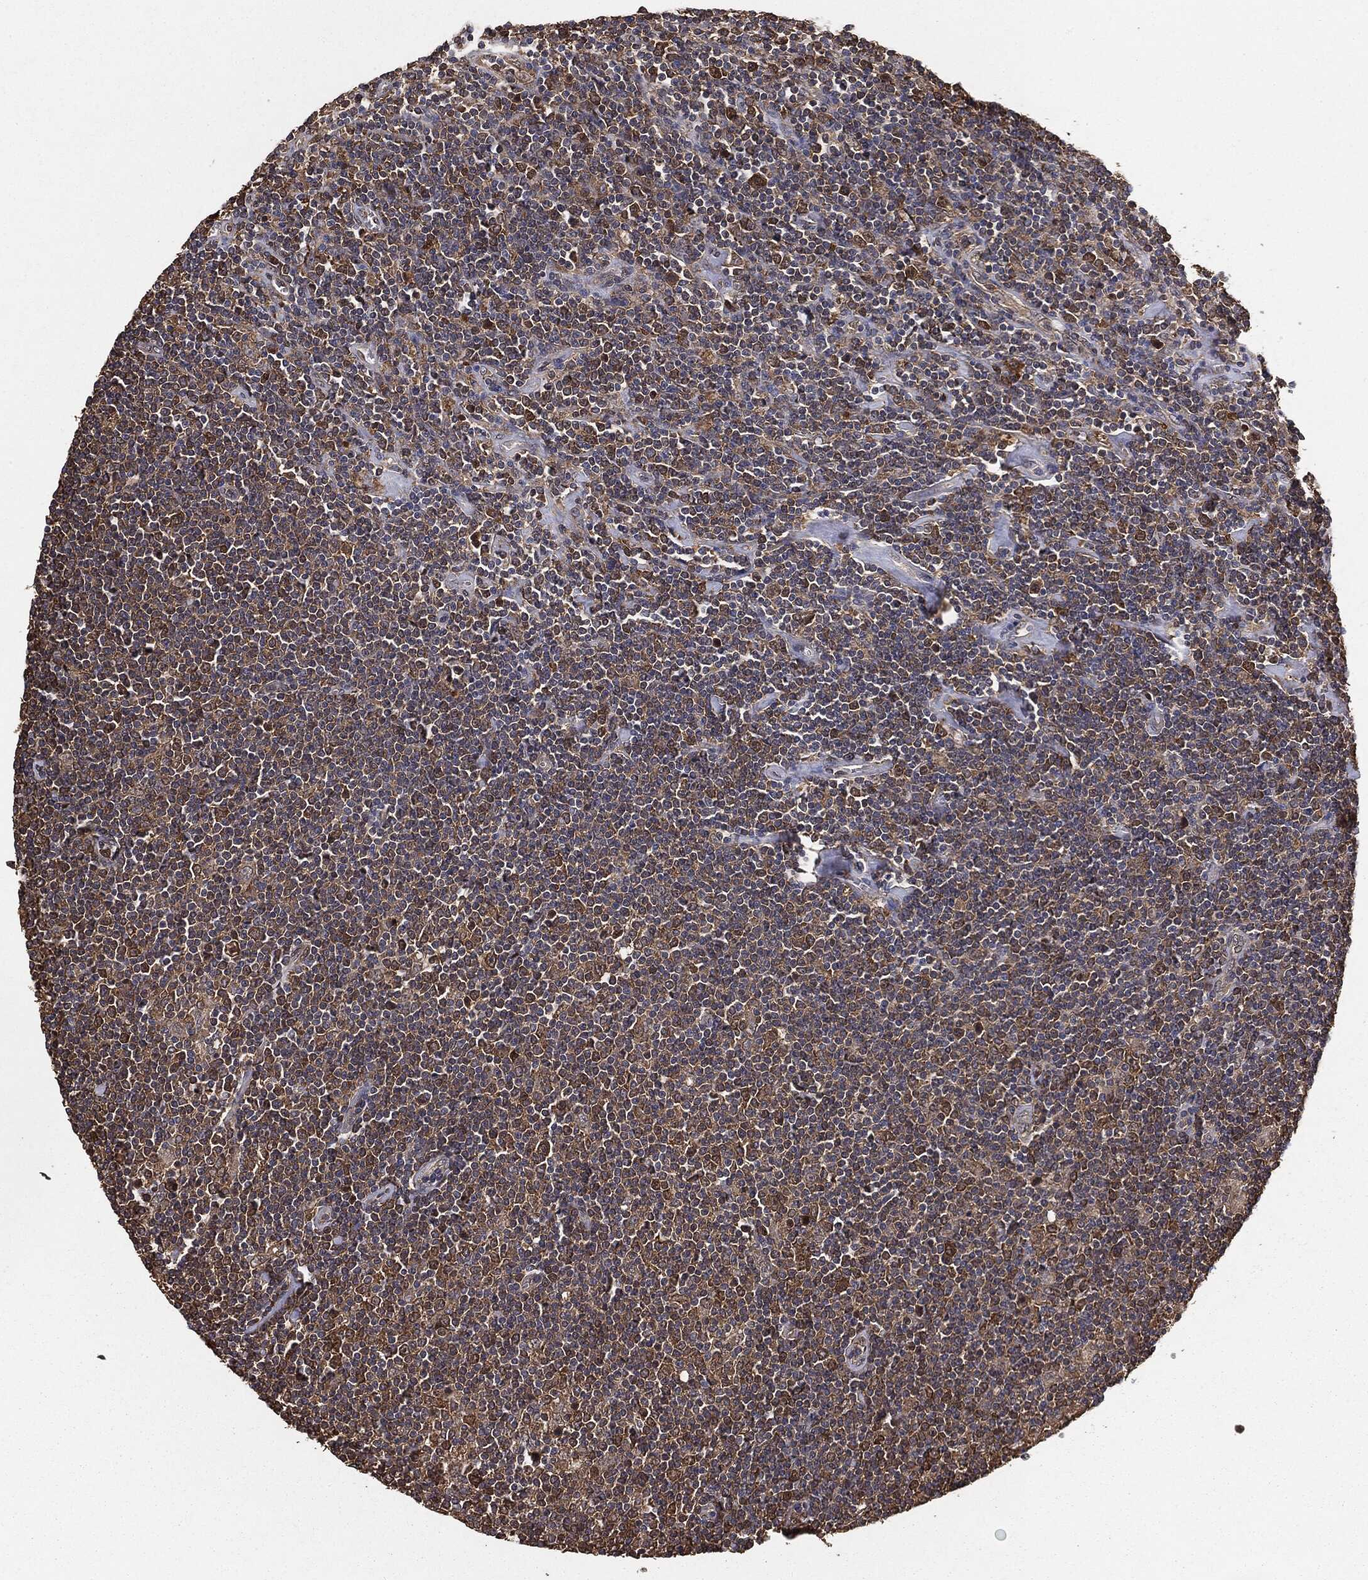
{"staining": {"intensity": "moderate", "quantity": ">75%", "location": "cytoplasmic/membranous"}, "tissue": "lymphoma", "cell_type": "Tumor cells", "image_type": "cancer", "snomed": [{"axis": "morphology", "description": "Hodgkin's disease, NOS"}, {"axis": "topography", "description": "Lymph node"}], "caption": "A brown stain shows moderate cytoplasmic/membranous expression of a protein in human Hodgkin's disease tumor cells. (Brightfield microscopy of DAB IHC at high magnification).", "gene": "NME1", "patient": {"sex": "male", "age": 40}}